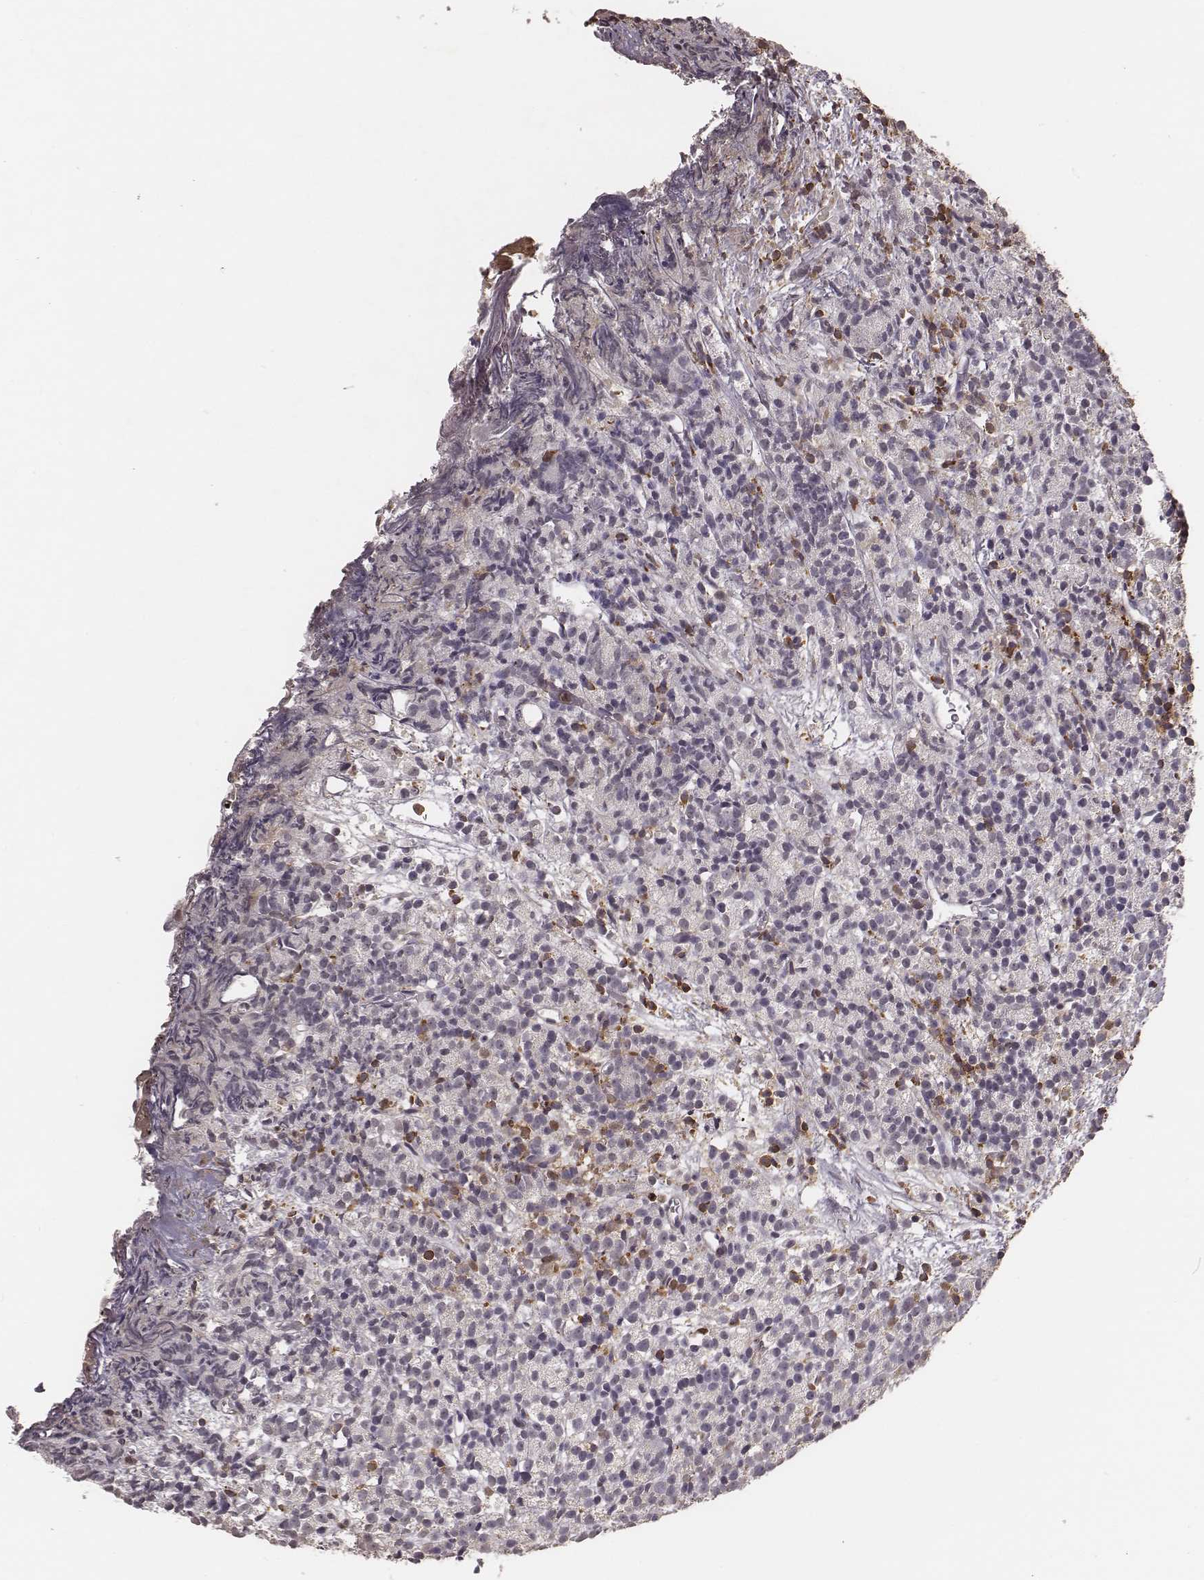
{"staining": {"intensity": "negative", "quantity": "none", "location": "none"}, "tissue": "prostate cancer", "cell_type": "Tumor cells", "image_type": "cancer", "snomed": [{"axis": "morphology", "description": "Adenocarcinoma, High grade"}, {"axis": "topography", "description": "Prostate"}], "caption": "Immunohistochemistry (IHC) histopathology image of human prostate cancer (adenocarcinoma (high-grade)) stained for a protein (brown), which displays no positivity in tumor cells. Brightfield microscopy of immunohistochemistry (IHC) stained with DAB (3,3'-diaminobenzidine) (brown) and hematoxylin (blue), captured at high magnification.", "gene": "PILRA", "patient": {"sex": "male", "age": 53}}